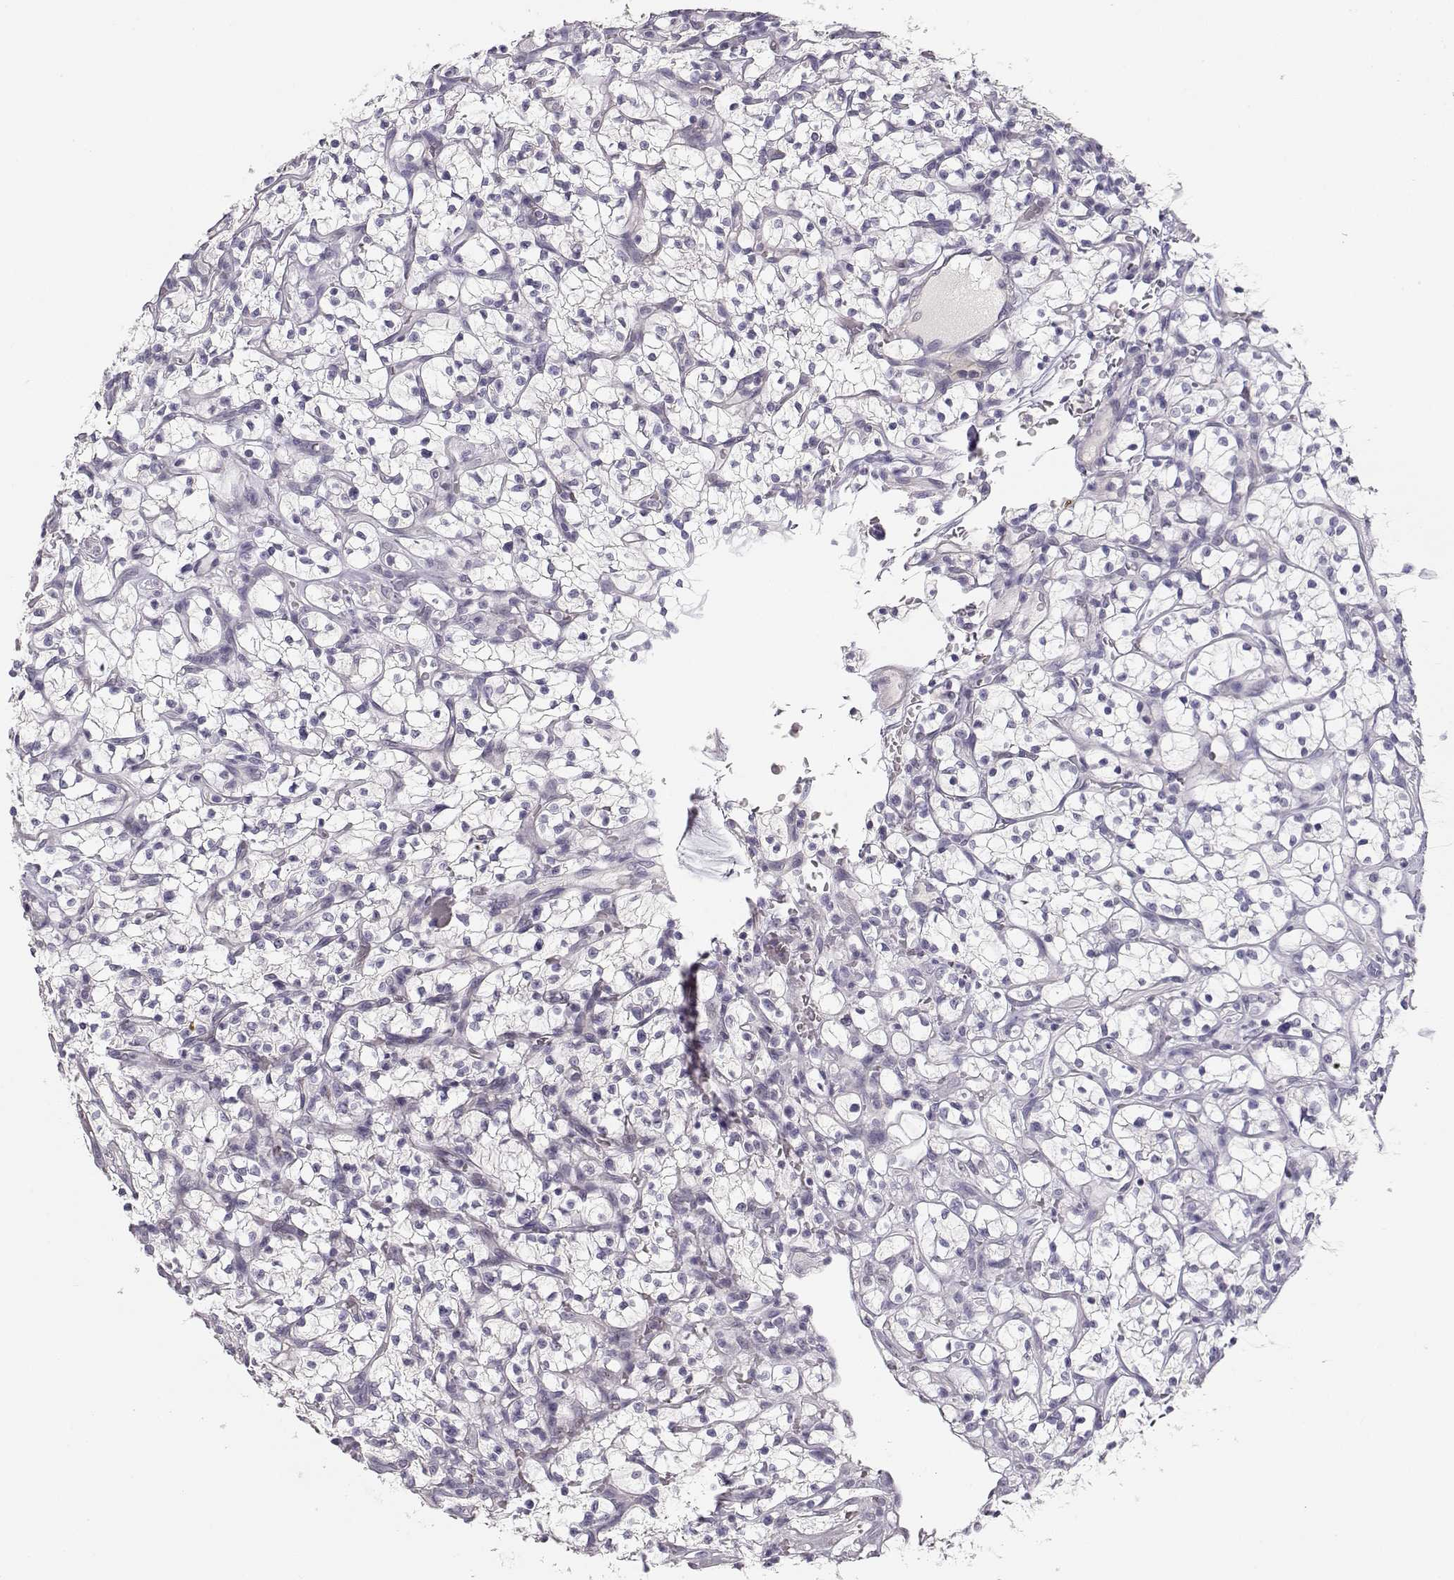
{"staining": {"intensity": "negative", "quantity": "none", "location": "none"}, "tissue": "renal cancer", "cell_type": "Tumor cells", "image_type": "cancer", "snomed": [{"axis": "morphology", "description": "Adenocarcinoma, NOS"}, {"axis": "topography", "description": "Kidney"}], "caption": "Protein analysis of renal cancer (adenocarcinoma) reveals no significant staining in tumor cells.", "gene": "MAGEC1", "patient": {"sex": "female", "age": 64}}